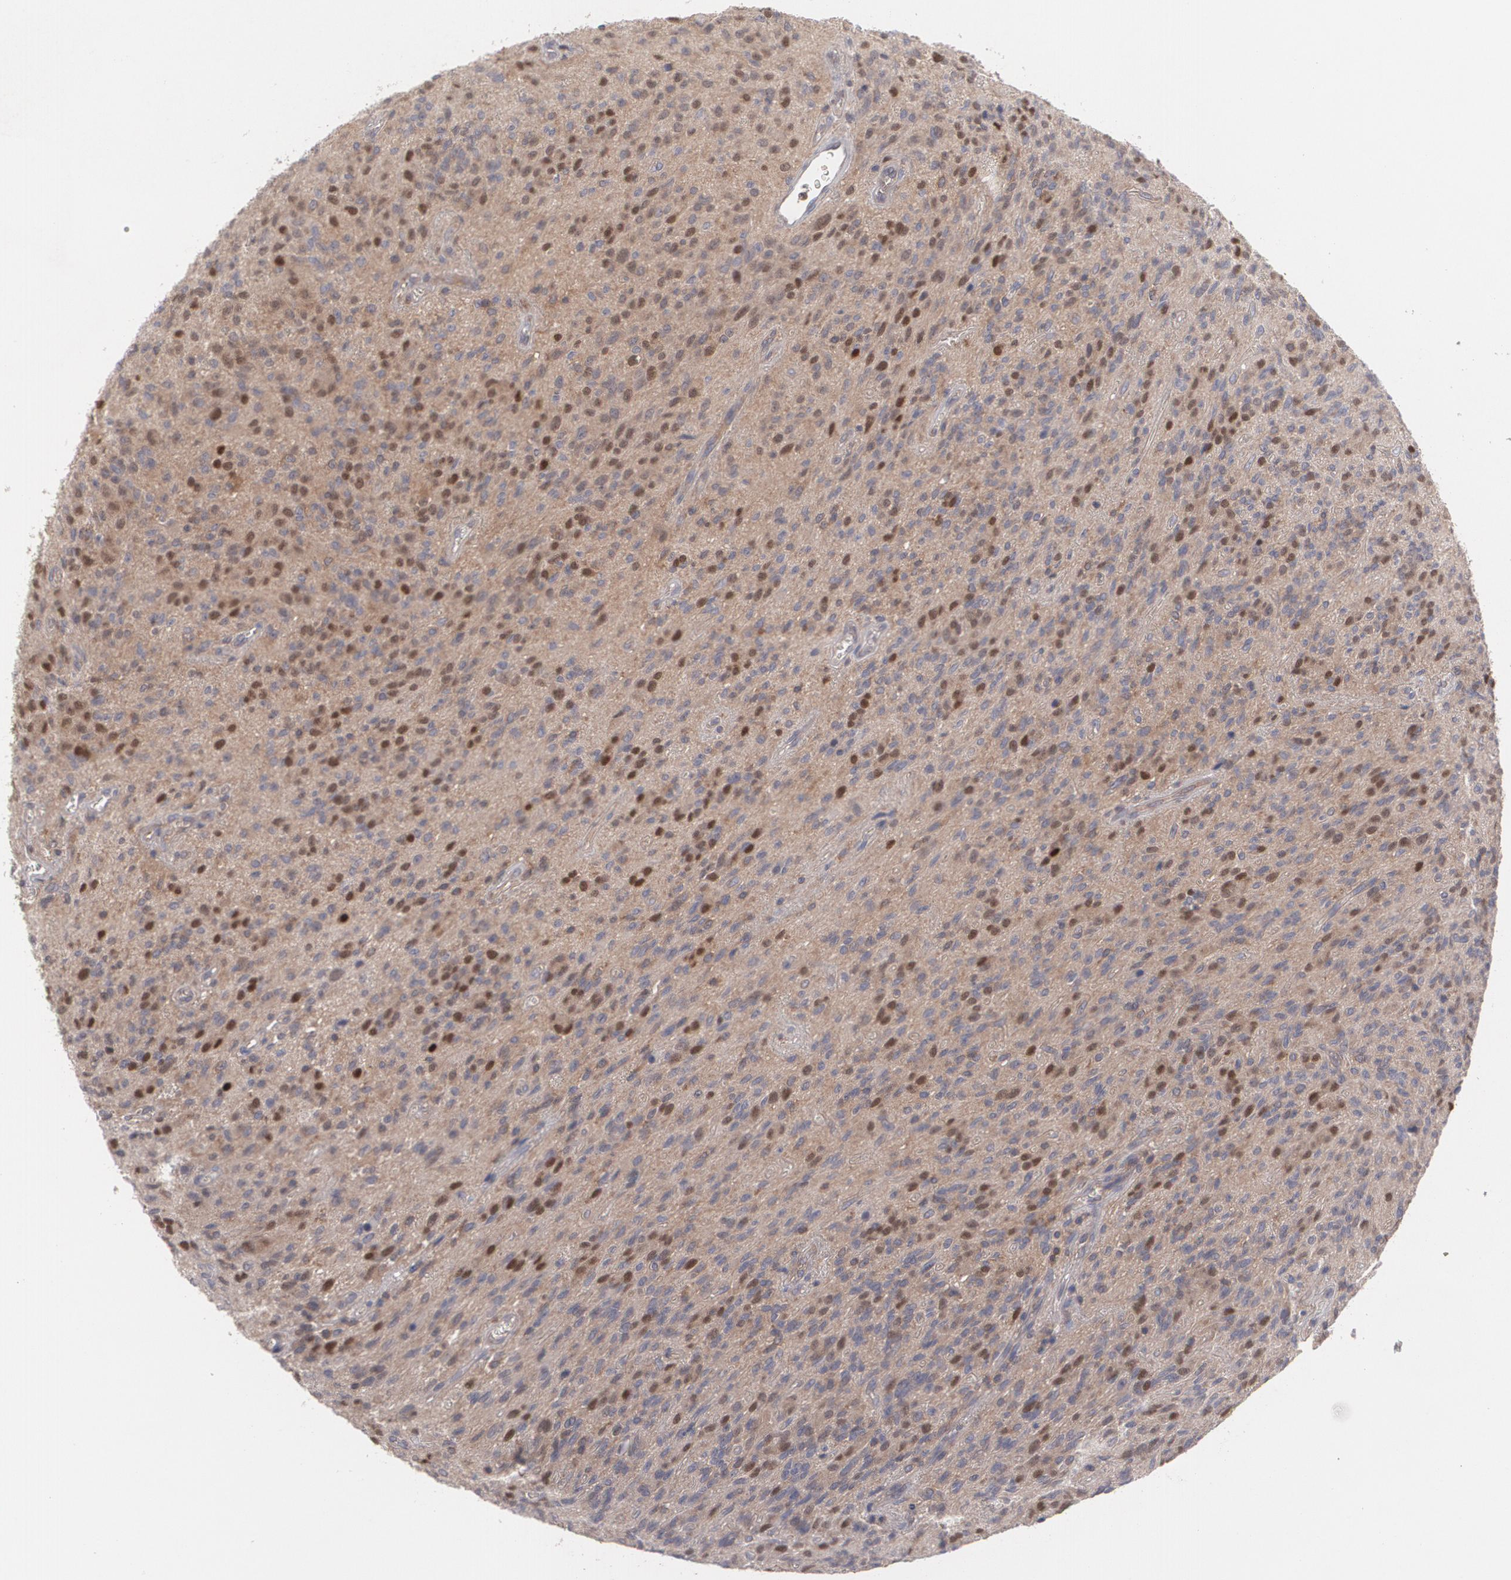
{"staining": {"intensity": "moderate", "quantity": "25%-75%", "location": "cytoplasmic/membranous,nuclear"}, "tissue": "glioma", "cell_type": "Tumor cells", "image_type": "cancer", "snomed": [{"axis": "morphology", "description": "Glioma, malignant, Low grade"}, {"axis": "topography", "description": "Brain"}], "caption": "Human malignant low-grade glioma stained with a brown dye reveals moderate cytoplasmic/membranous and nuclear positive positivity in approximately 25%-75% of tumor cells.", "gene": "HTT", "patient": {"sex": "female", "age": 15}}